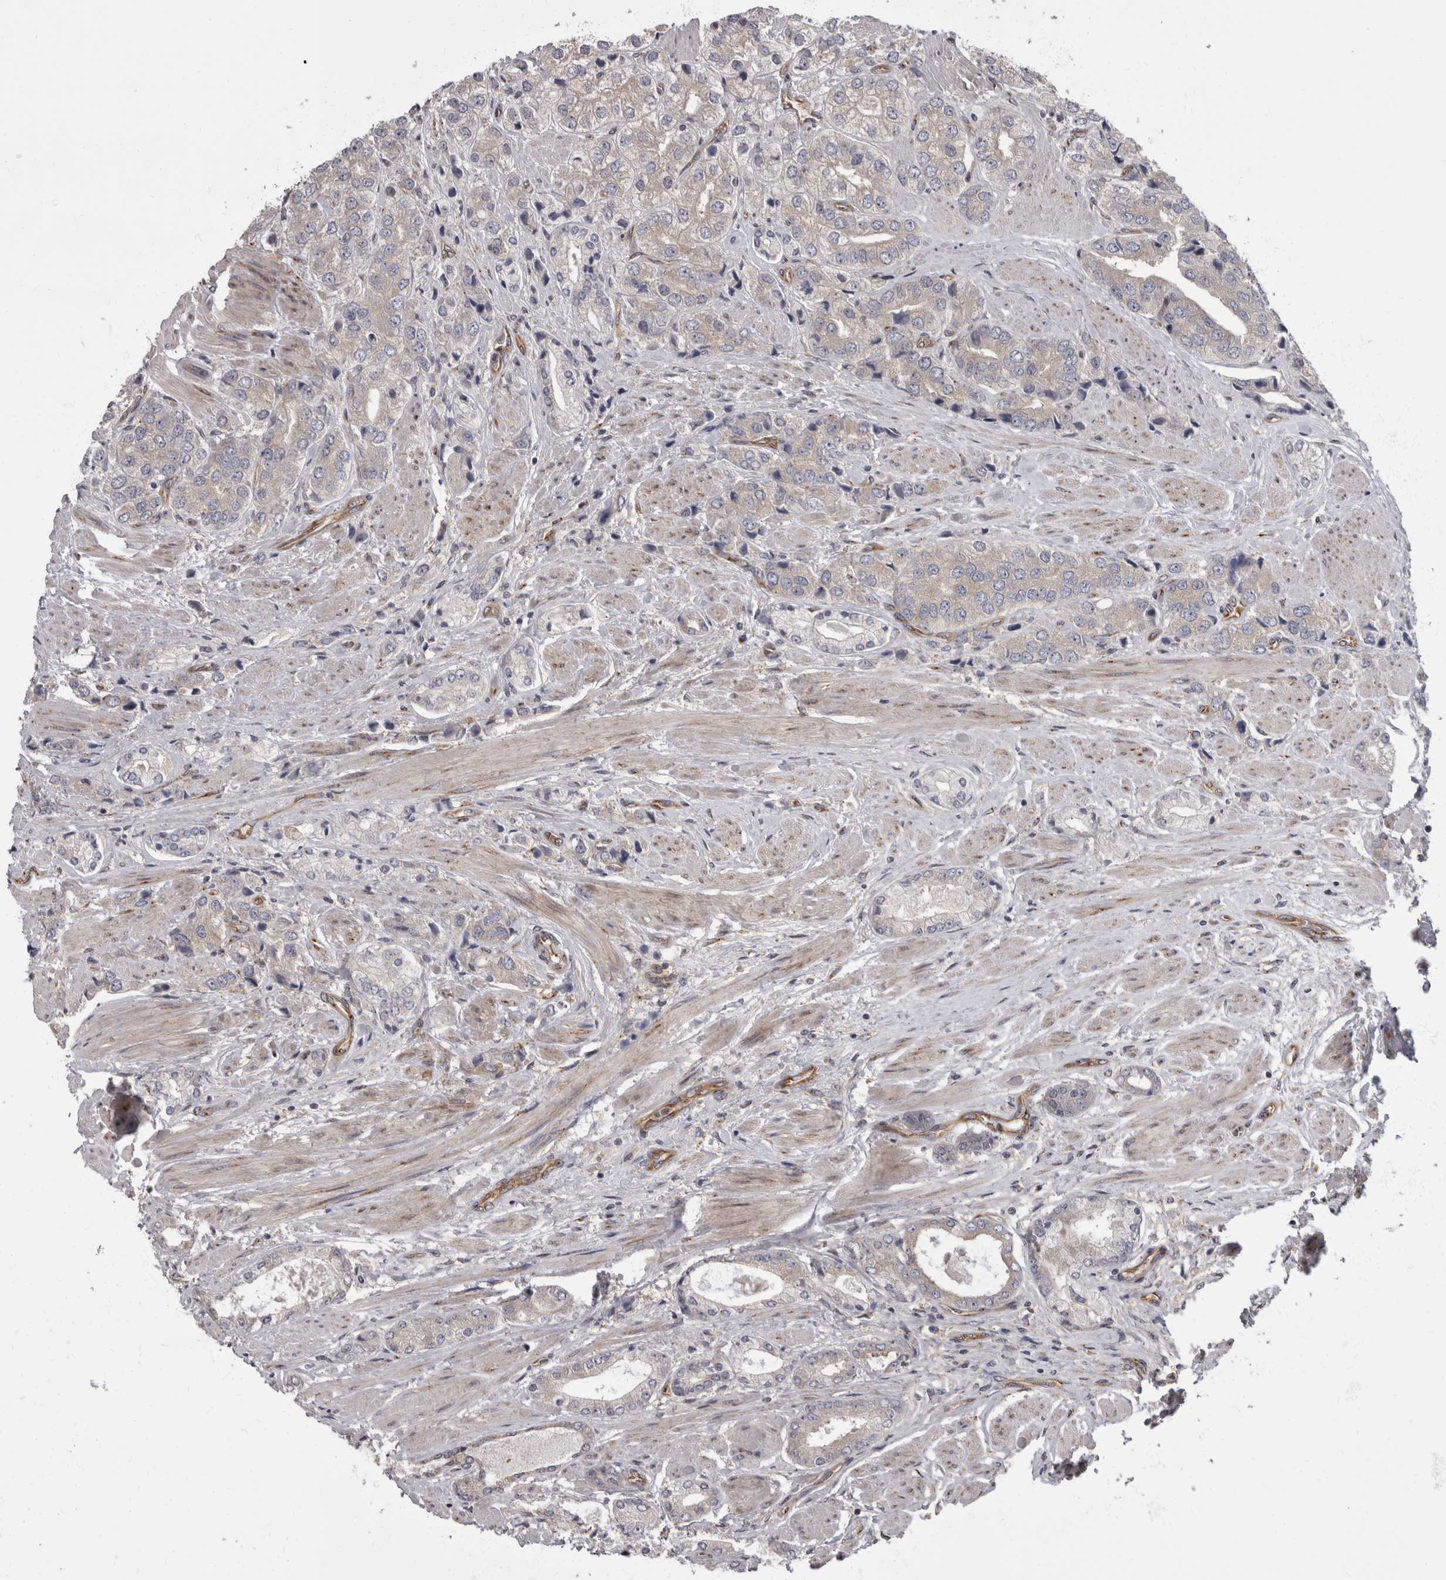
{"staining": {"intensity": "negative", "quantity": "none", "location": "none"}, "tissue": "prostate cancer", "cell_type": "Tumor cells", "image_type": "cancer", "snomed": [{"axis": "morphology", "description": "Adenocarcinoma, High grade"}, {"axis": "topography", "description": "Prostate"}], "caption": "Adenocarcinoma (high-grade) (prostate) was stained to show a protein in brown. There is no significant expression in tumor cells. Brightfield microscopy of IHC stained with DAB (brown) and hematoxylin (blue), captured at high magnification.", "gene": "HOOK3", "patient": {"sex": "male", "age": 50}}